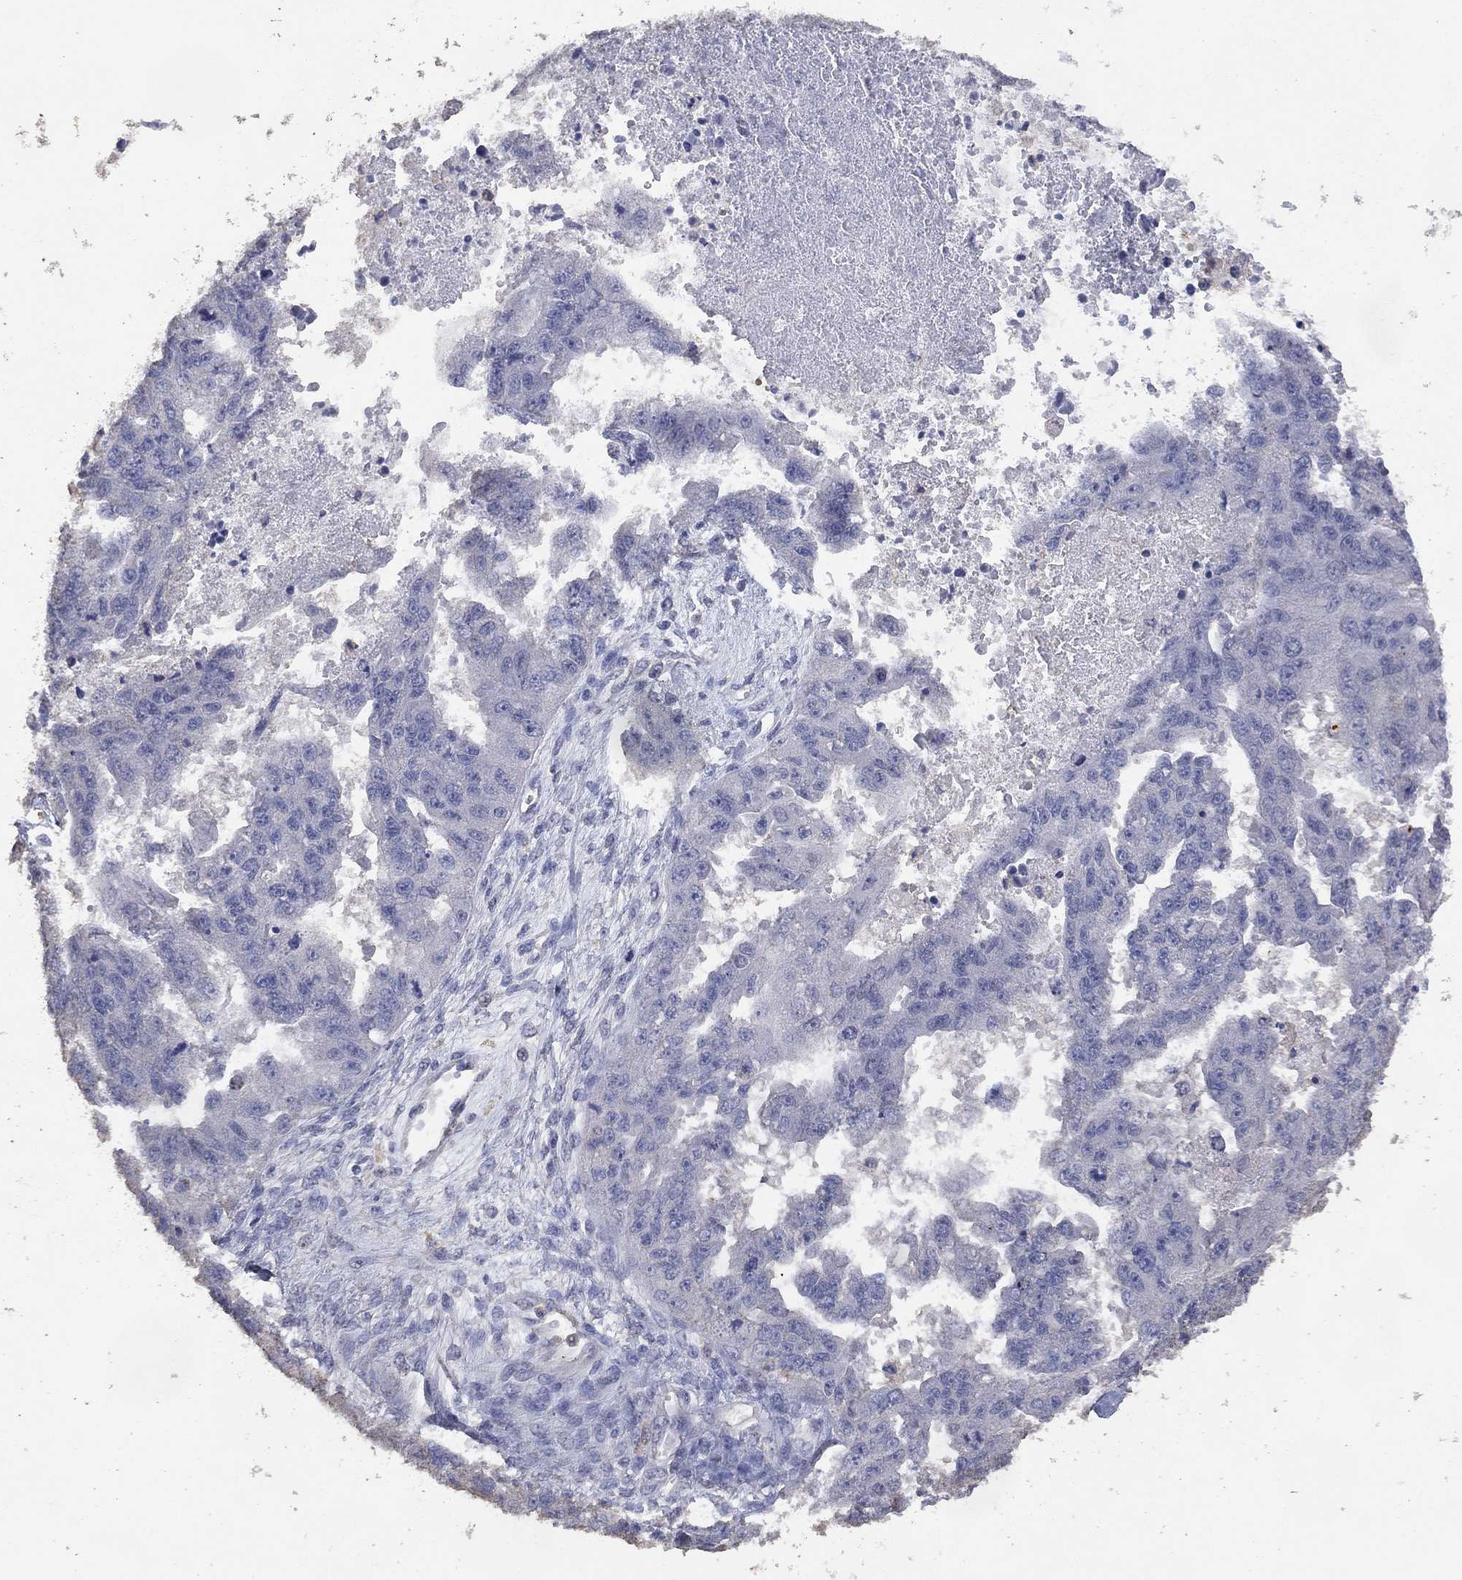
{"staining": {"intensity": "negative", "quantity": "none", "location": "none"}, "tissue": "ovarian cancer", "cell_type": "Tumor cells", "image_type": "cancer", "snomed": [{"axis": "morphology", "description": "Cystadenocarcinoma, serous, NOS"}, {"axis": "topography", "description": "Ovary"}], "caption": "Tumor cells show no significant positivity in ovarian cancer (serous cystadenocarcinoma).", "gene": "ADPRHL1", "patient": {"sex": "female", "age": 58}}